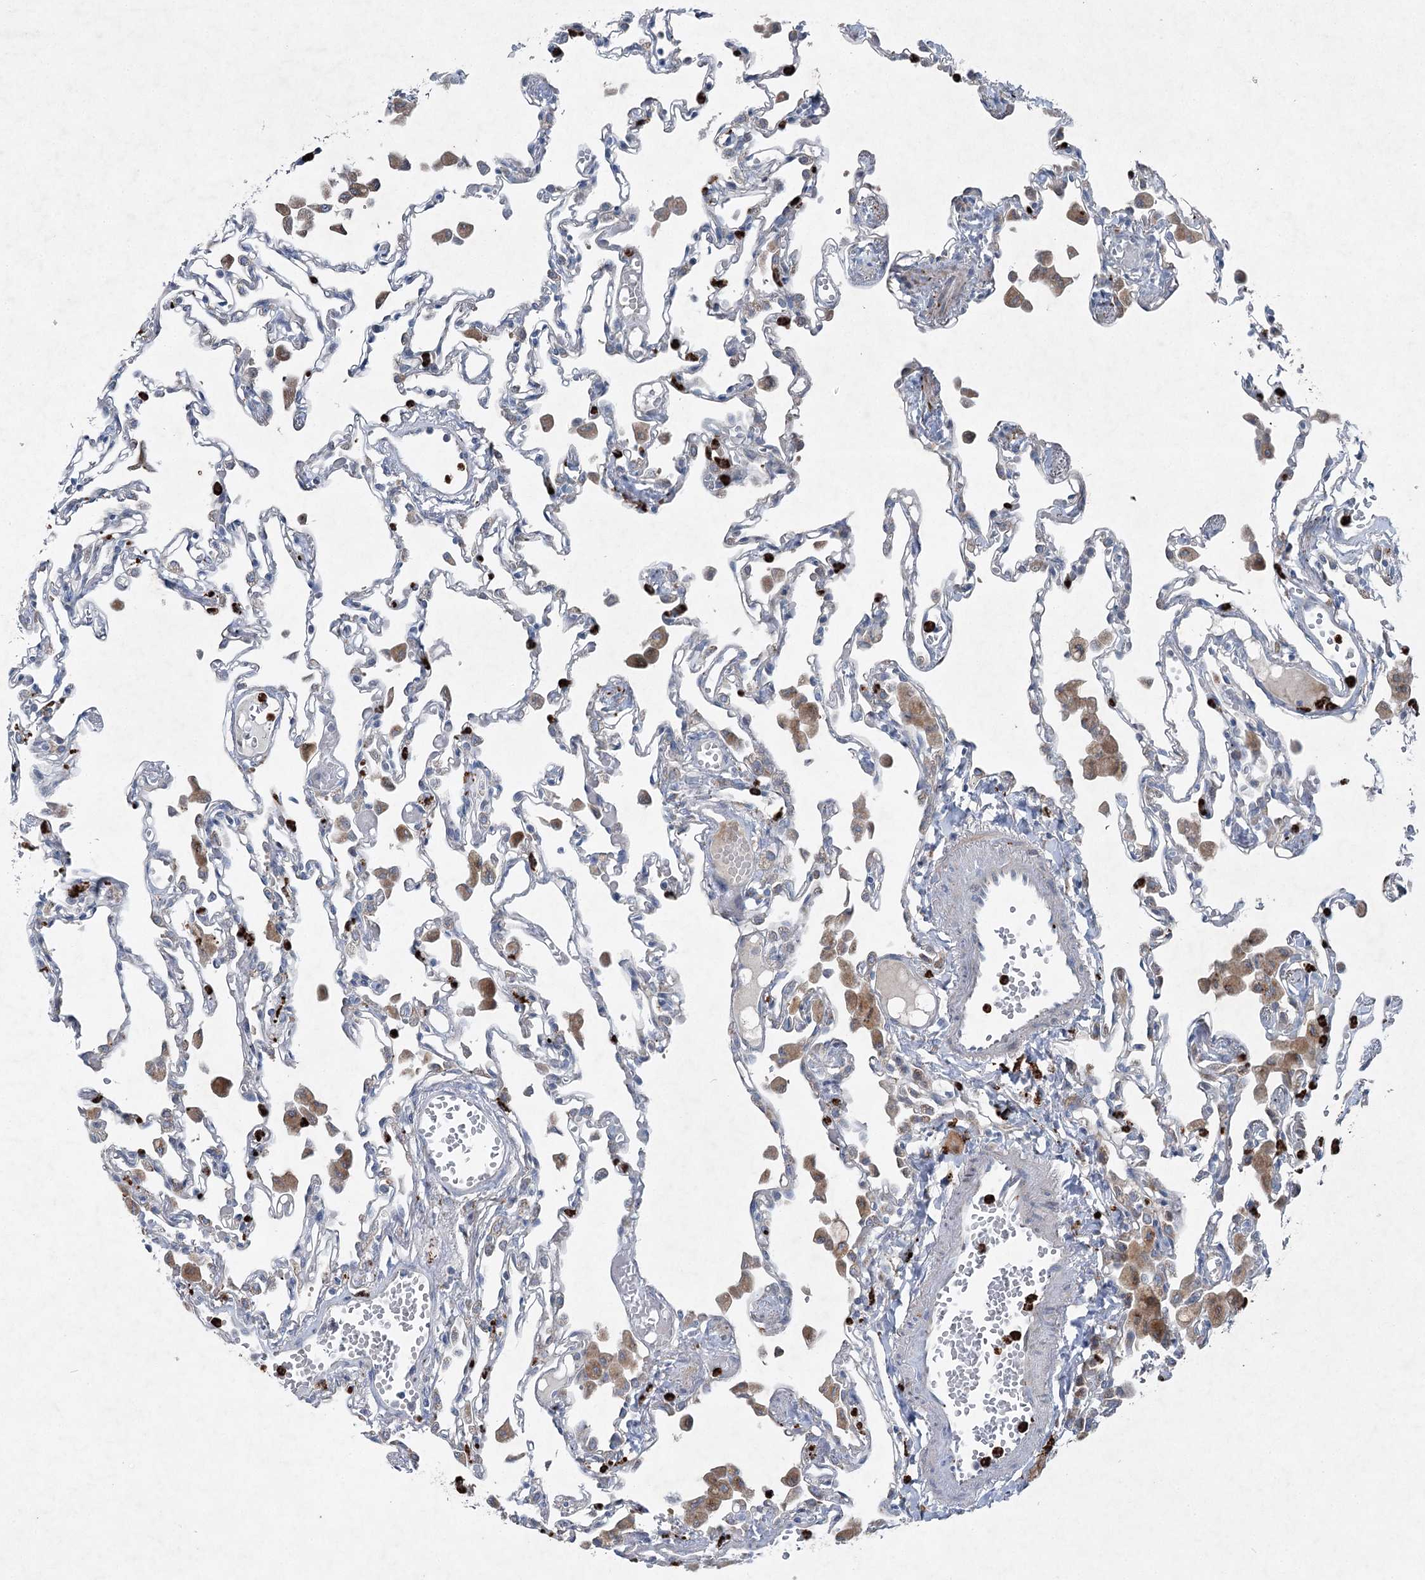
{"staining": {"intensity": "negative", "quantity": "none", "location": "none"}, "tissue": "lung", "cell_type": "Alveolar cells", "image_type": "normal", "snomed": [{"axis": "morphology", "description": "Normal tissue, NOS"}, {"axis": "topography", "description": "Bronchus"}, {"axis": "topography", "description": "Lung"}], "caption": "This is an IHC image of unremarkable lung. There is no staining in alveolar cells.", "gene": "ENSG00000285330", "patient": {"sex": "female", "age": 49}}